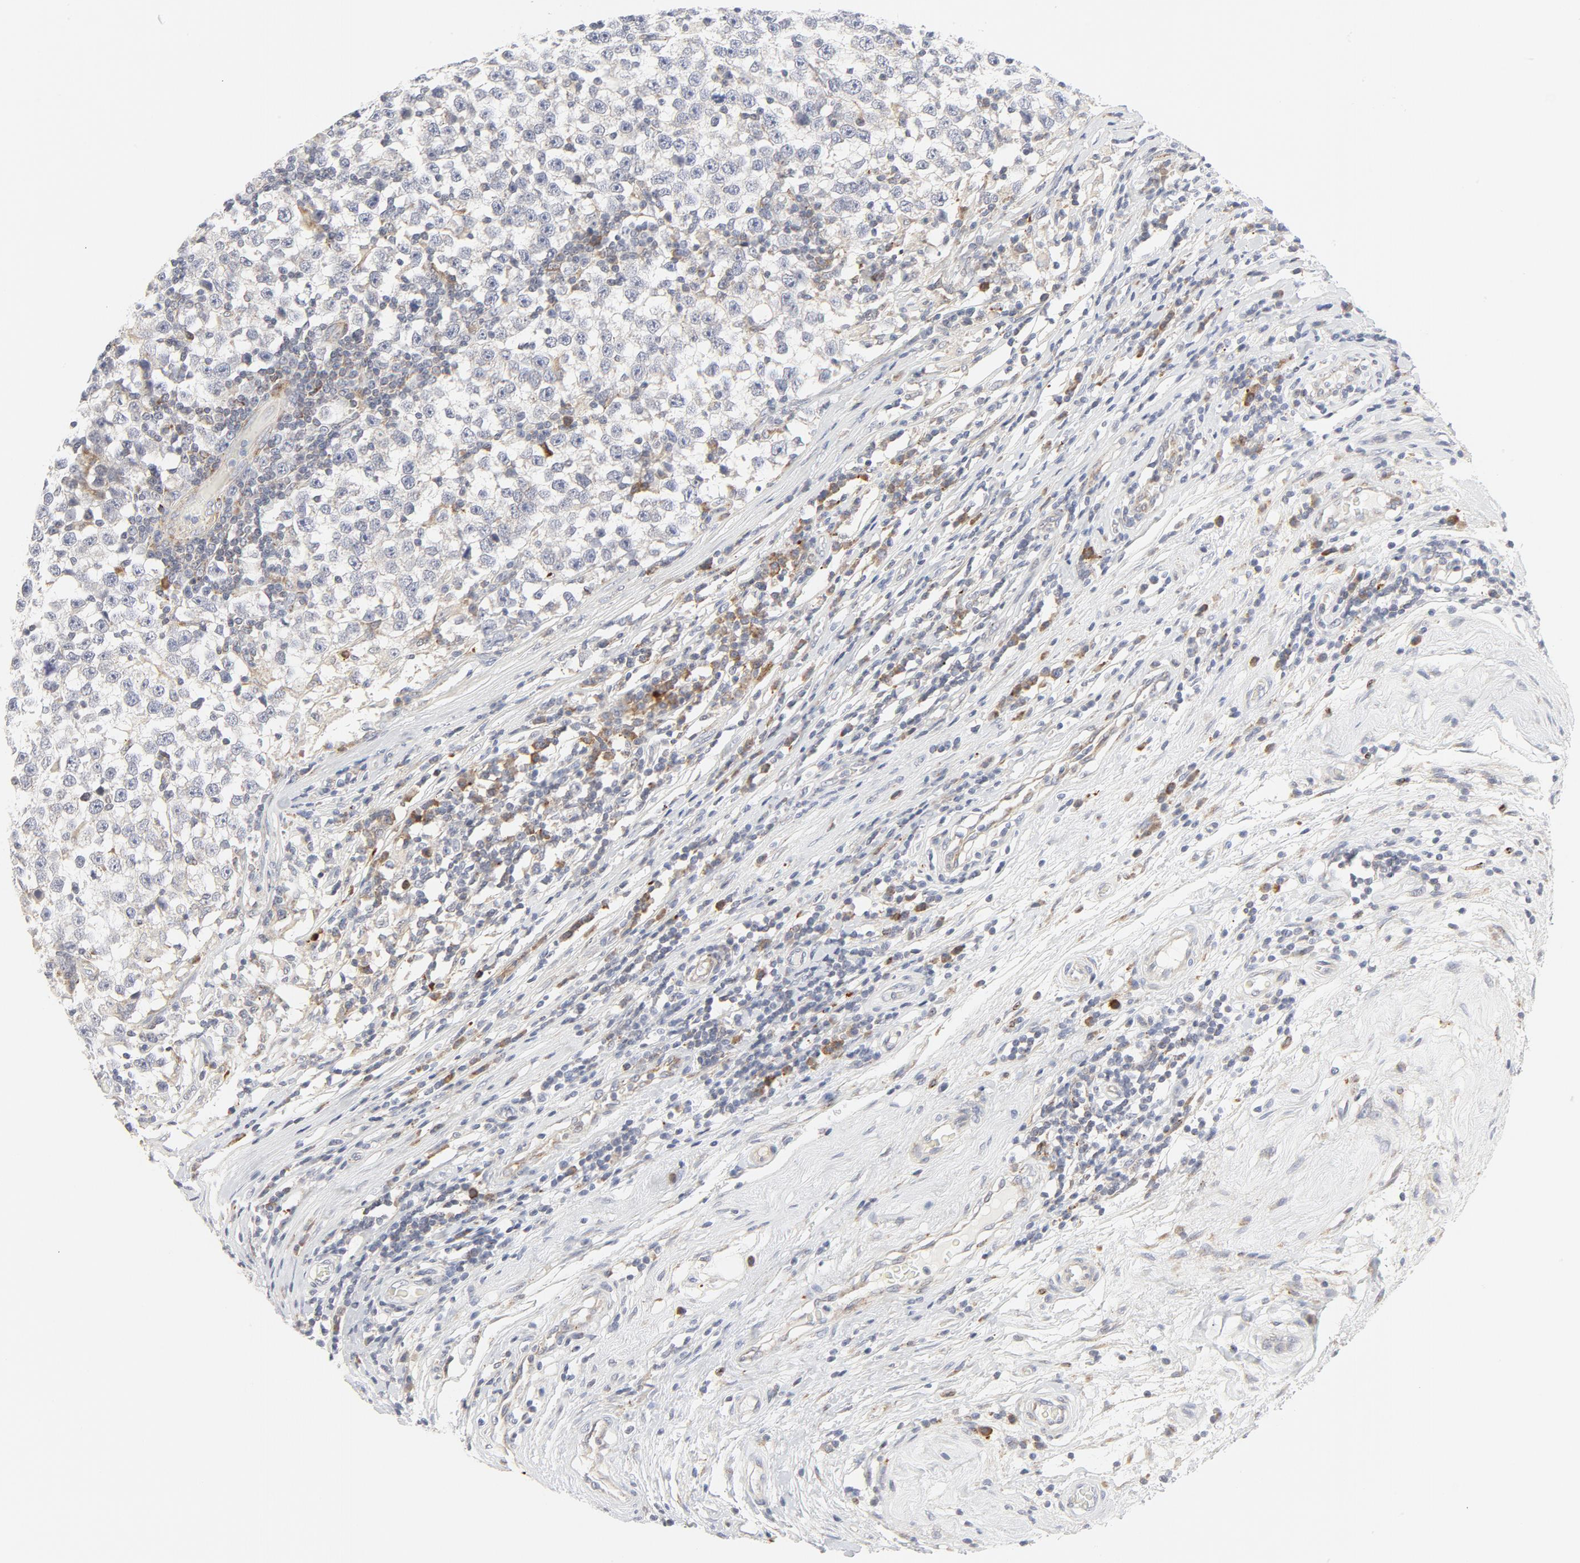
{"staining": {"intensity": "weak", "quantity": "<25%", "location": "cytoplasmic/membranous"}, "tissue": "testis cancer", "cell_type": "Tumor cells", "image_type": "cancer", "snomed": [{"axis": "morphology", "description": "Seminoma, NOS"}, {"axis": "topography", "description": "Testis"}], "caption": "High magnification brightfield microscopy of testis seminoma stained with DAB (3,3'-diaminobenzidine) (brown) and counterstained with hematoxylin (blue): tumor cells show no significant positivity. (Immunohistochemistry (ihc), brightfield microscopy, high magnification).", "gene": "LRP6", "patient": {"sex": "male", "age": 43}}